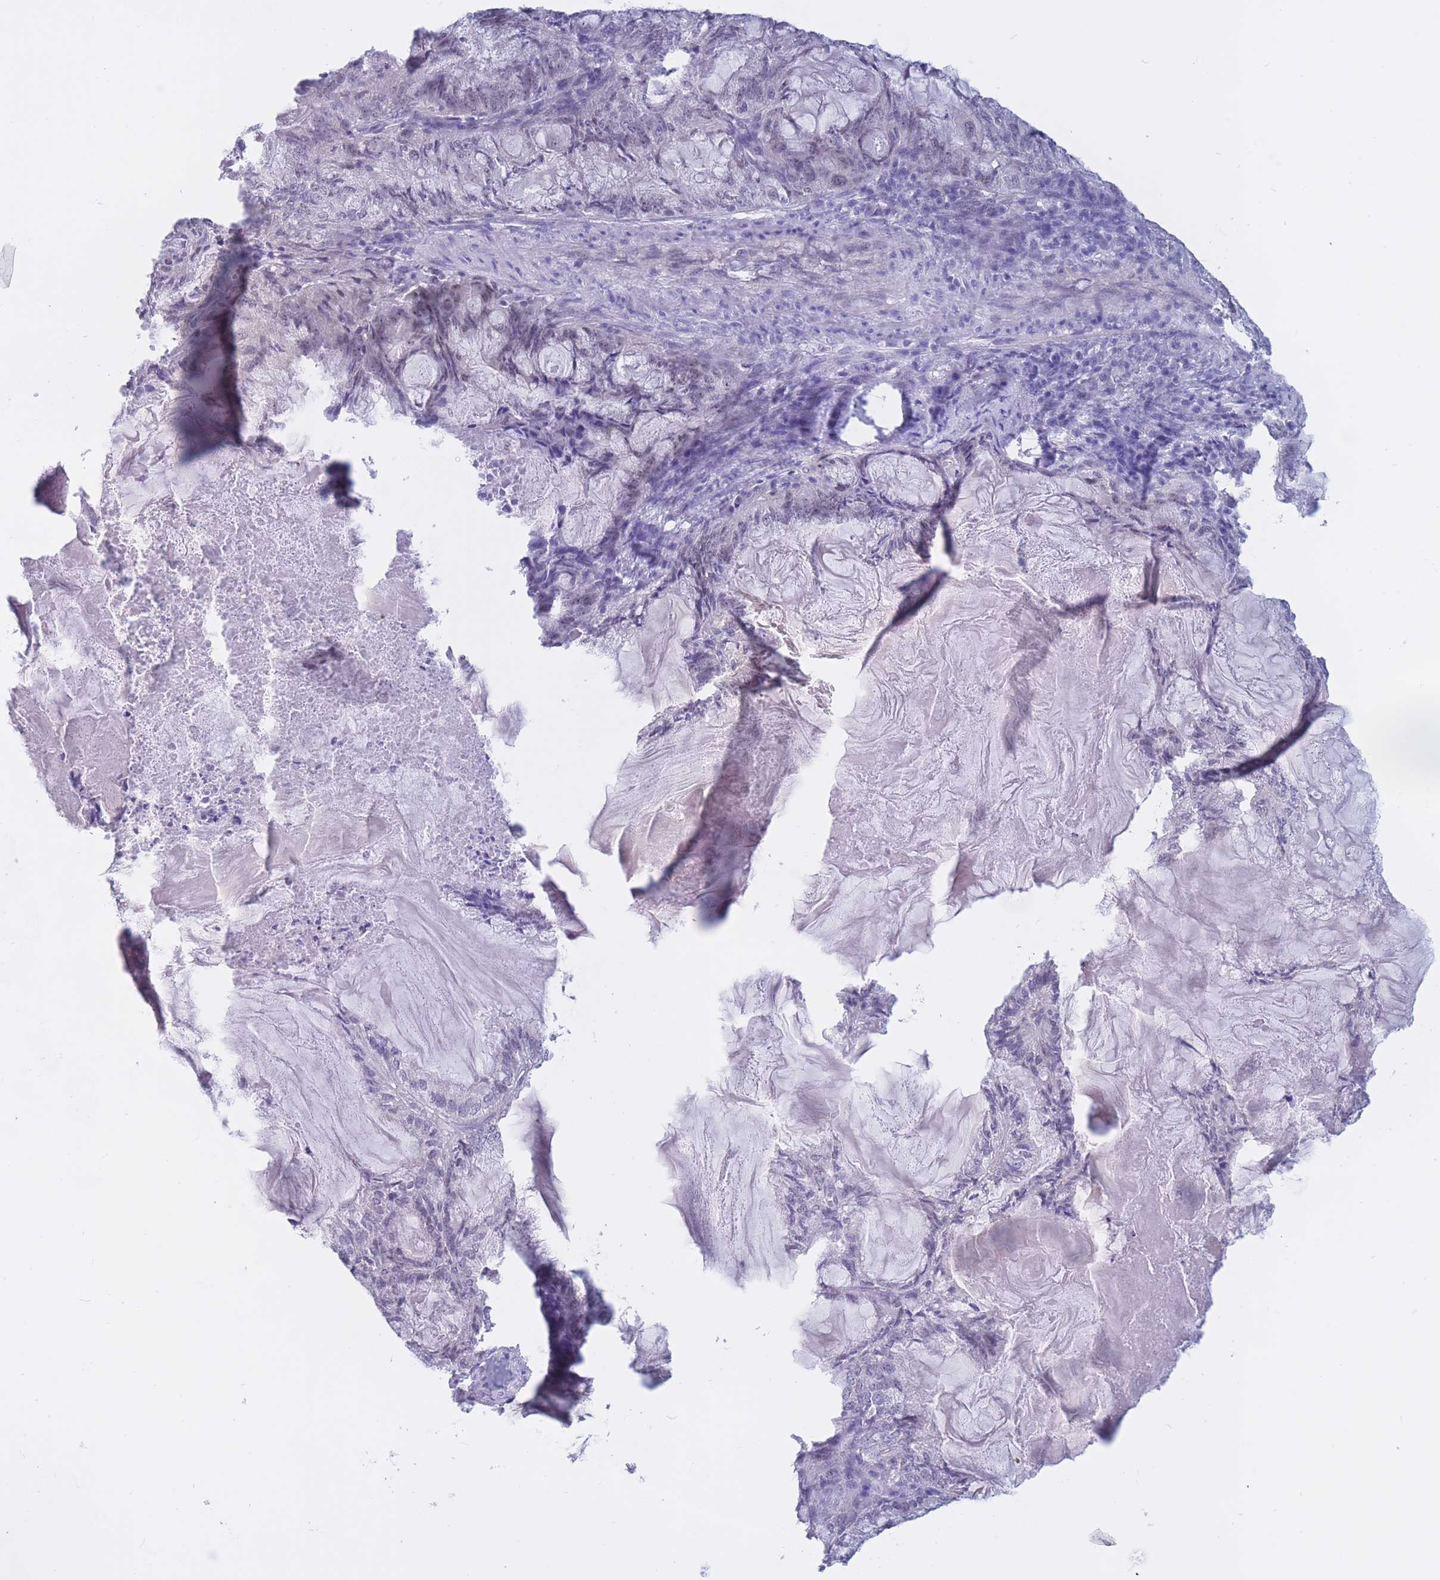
{"staining": {"intensity": "negative", "quantity": "none", "location": "none"}, "tissue": "endometrial cancer", "cell_type": "Tumor cells", "image_type": "cancer", "snomed": [{"axis": "morphology", "description": "Adenocarcinoma, NOS"}, {"axis": "topography", "description": "Endometrium"}], "caption": "Immunohistochemistry (IHC) photomicrograph of human adenocarcinoma (endometrial) stained for a protein (brown), which exhibits no expression in tumor cells.", "gene": "BOP1", "patient": {"sex": "female", "age": 86}}